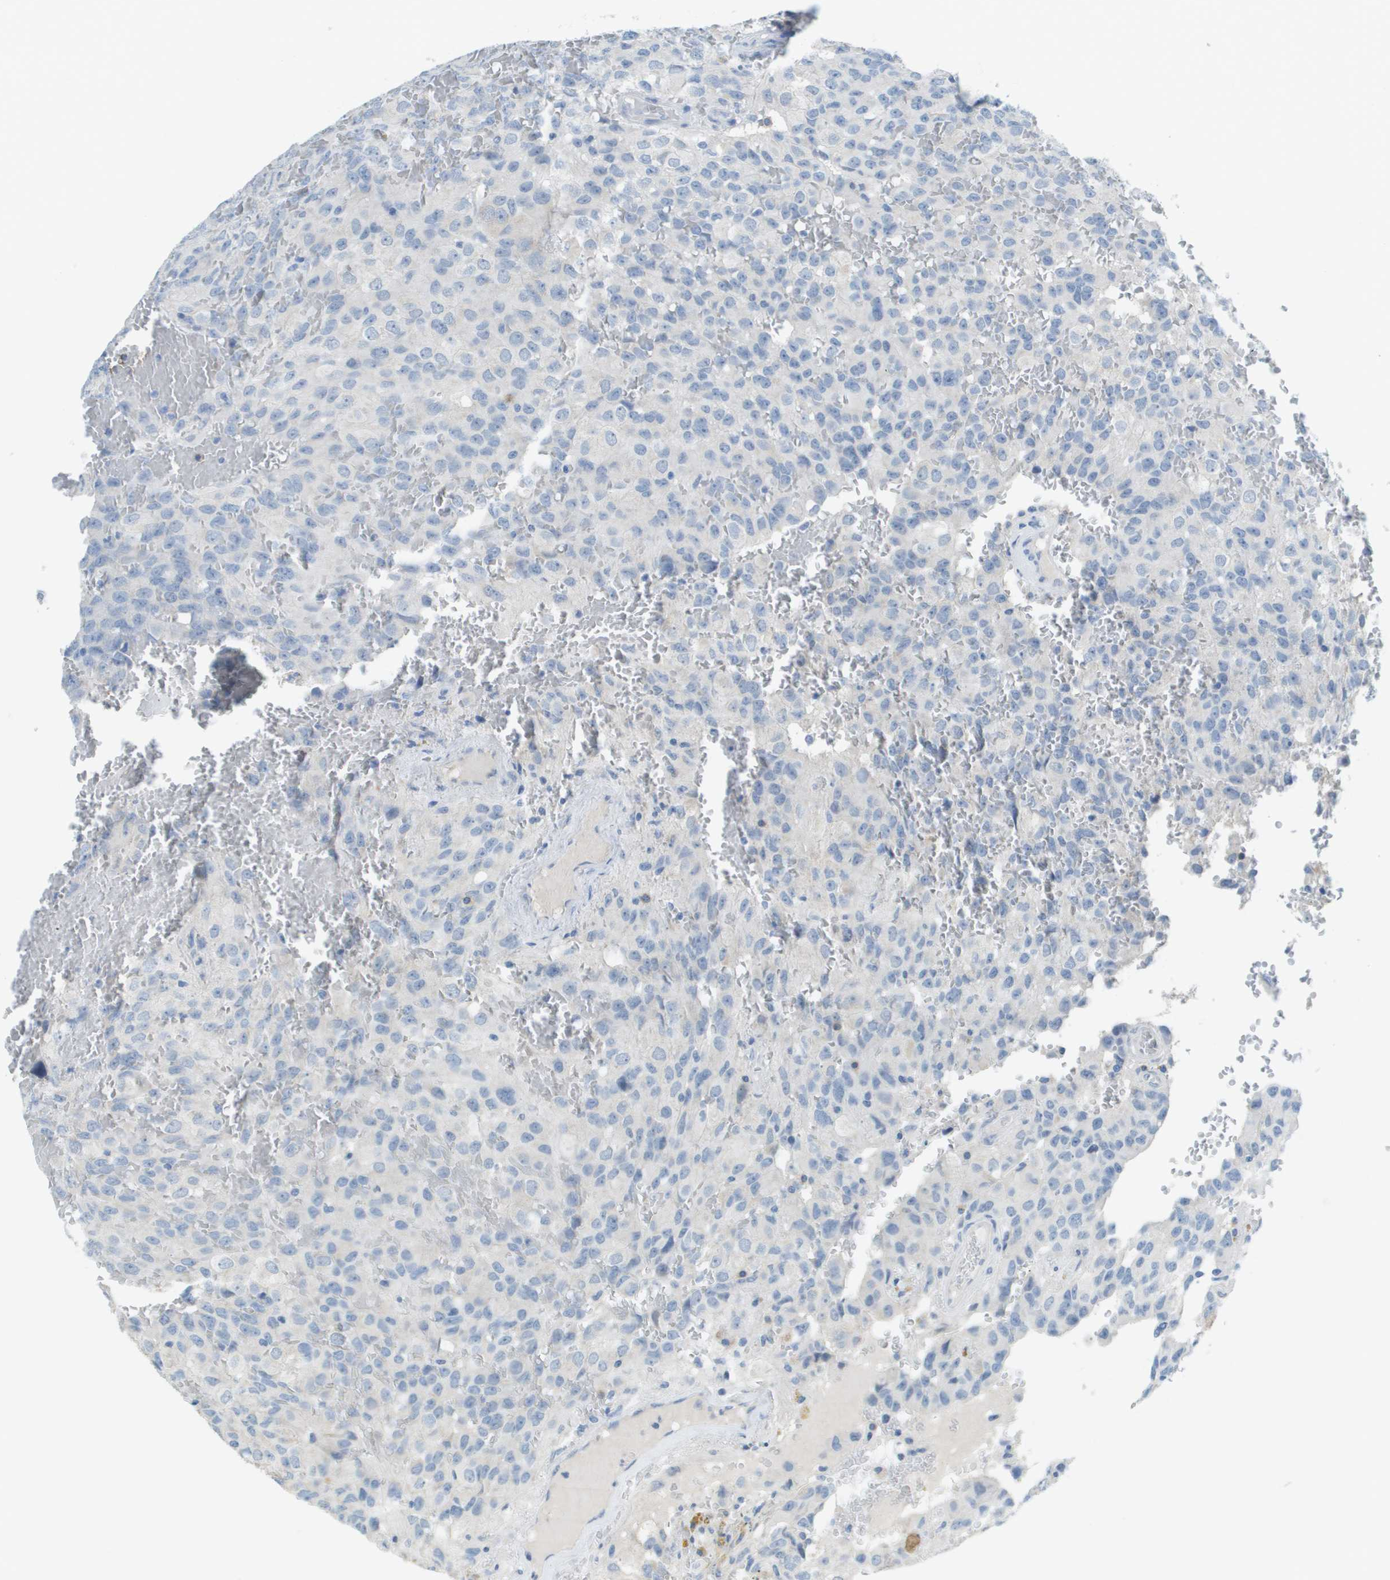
{"staining": {"intensity": "negative", "quantity": "none", "location": "none"}, "tissue": "glioma", "cell_type": "Tumor cells", "image_type": "cancer", "snomed": [{"axis": "morphology", "description": "Glioma, malignant, High grade"}, {"axis": "topography", "description": "Brain"}], "caption": "High power microscopy photomicrograph of an immunohistochemistry photomicrograph of glioma, revealing no significant expression in tumor cells. (DAB (3,3'-diaminobenzidine) immunohistochemistry (IHC) visualized using brightfield microscopy, high magnification).", "gene": "PTGDR2", "patient": {"sex": "male", "age": 32}}